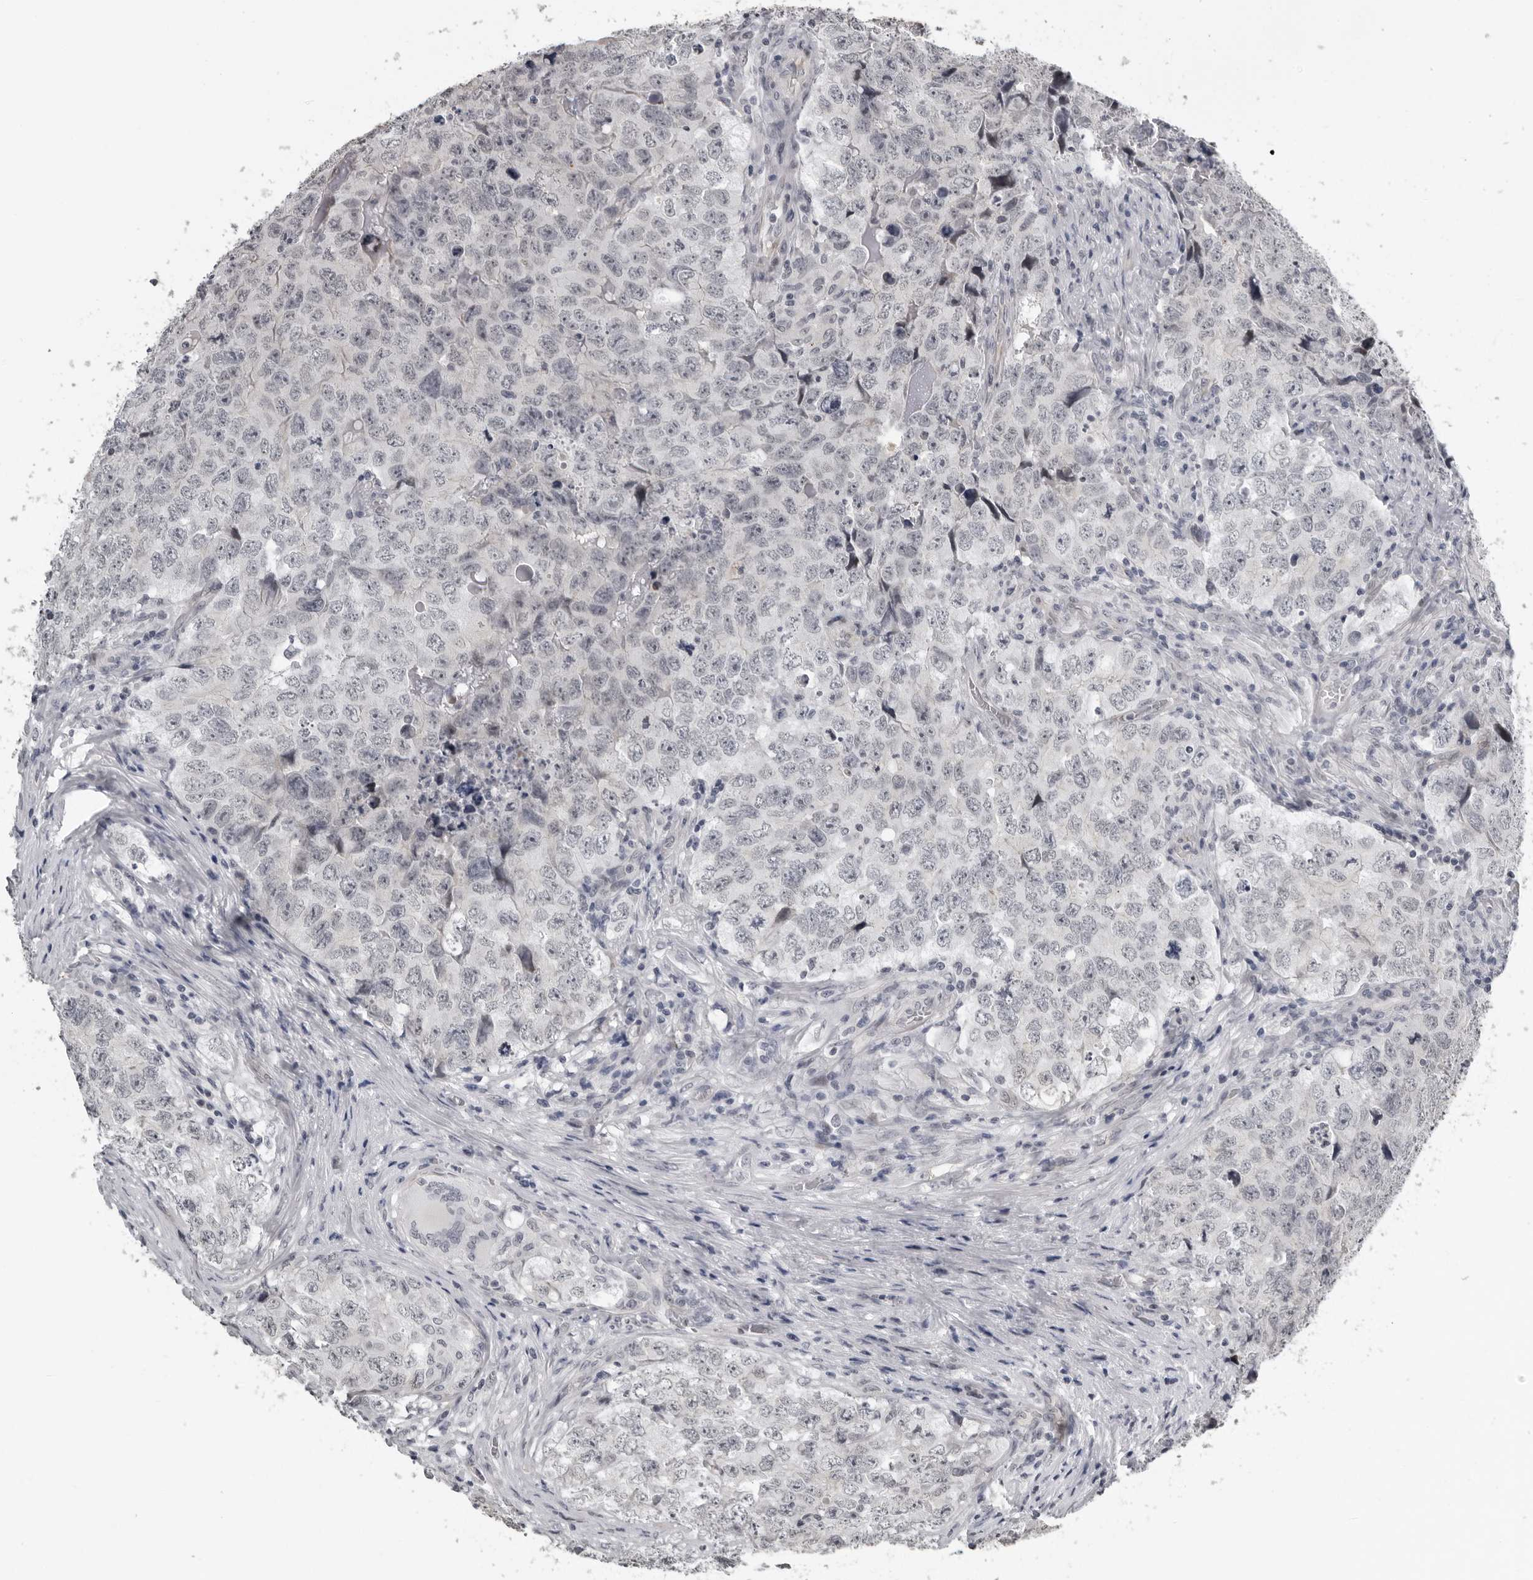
{"staining": {"intensity": "negative", "quantity": "none", "location": "none"}, "tissue": "testis cancer", "cell_type": "Tumor cells", "image_type": "cancer", "snomed": [{"axis": "morphology", "description": "Seminoma, NOS"}, {"axis": "morphology", "description": "Carcinoma, Embryonal, NOS"}, {"axis": "topography", "description": "Testis"}], "caption": "IHC of human testis seminoma displays no expression in tumor cells.", "gene": "PRRX2", "patient": {"sex": "male", "age": 43}}